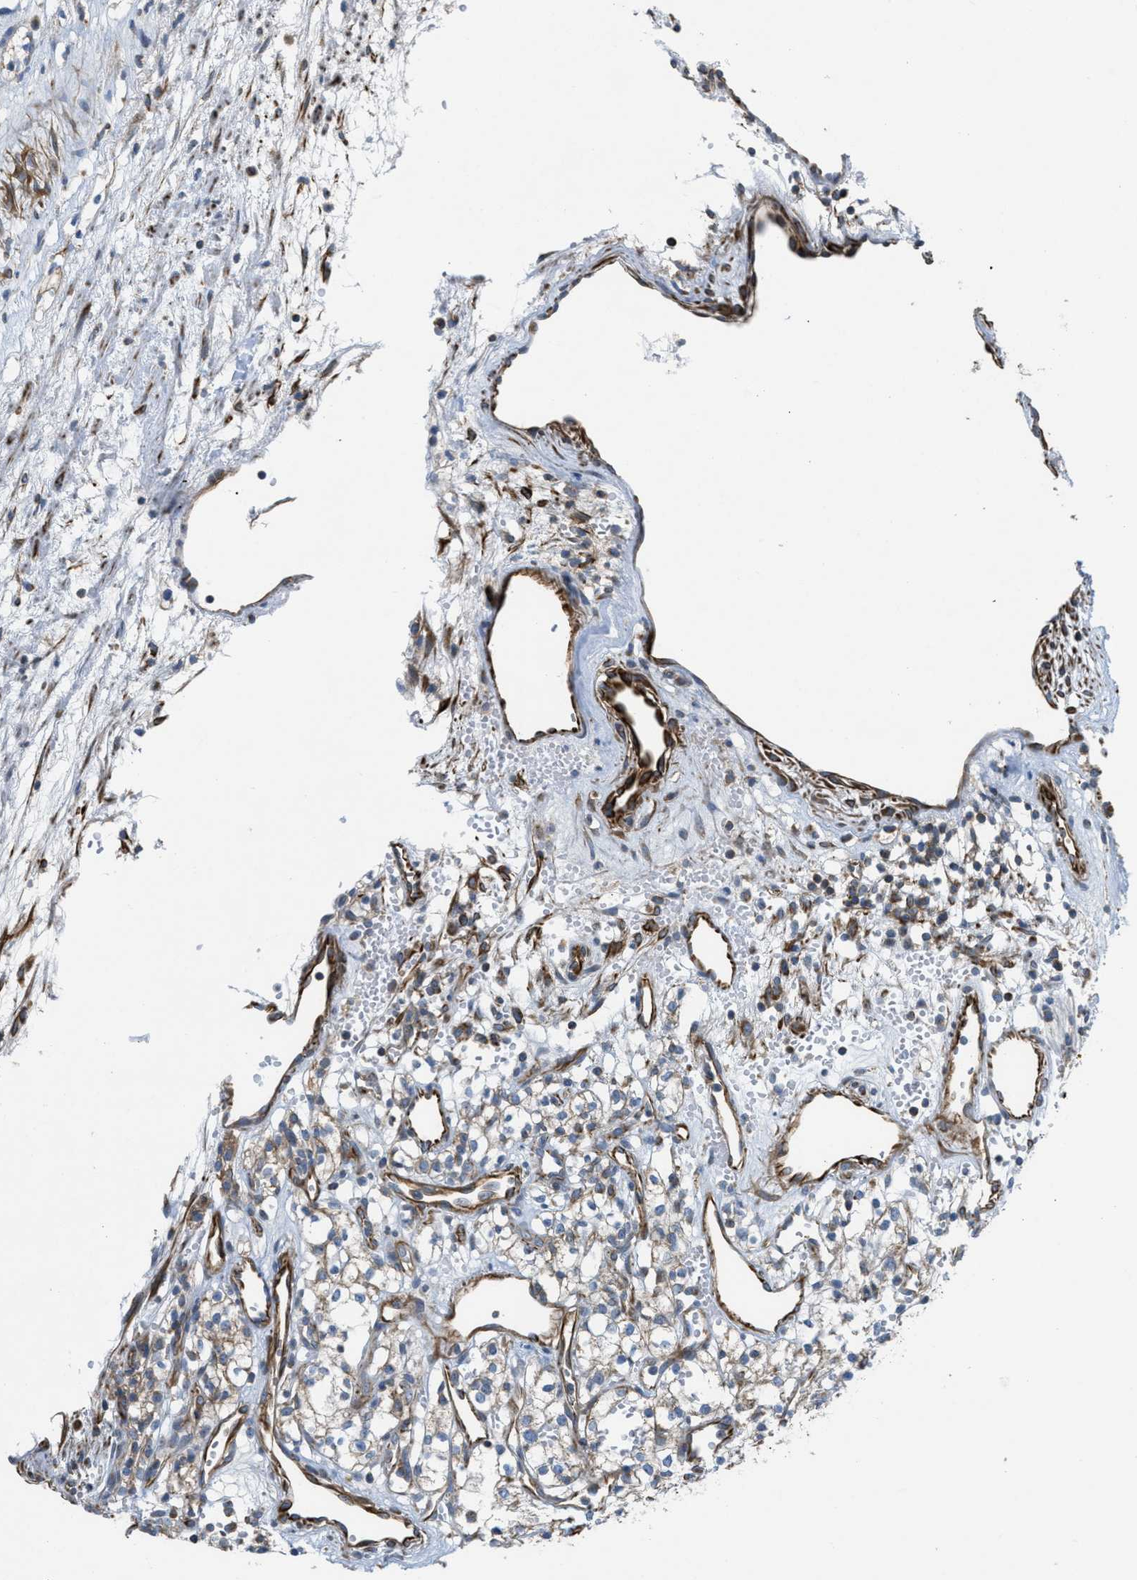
{"staining": {"intensity": "negative", "quantity": "none", "location": "none"}, "tissue": "renal cancer", "cell_type": "Tumor cells", "image_type": "cancer", "snomed": [{"axis": "morphology", "description": "Adenocarcinoma, NOS"}, {"axis": "topography", "description": "Kidney"}], "caption": "Renal cancer was stained to show a protein in brown. There is no significant positivity in tumor cells. (DAB immunohistochemistry visualized using brightfield microscopy, high magnification).", "gene": "BTN3A1", "patient": {"sex": "male", "age": 59}}